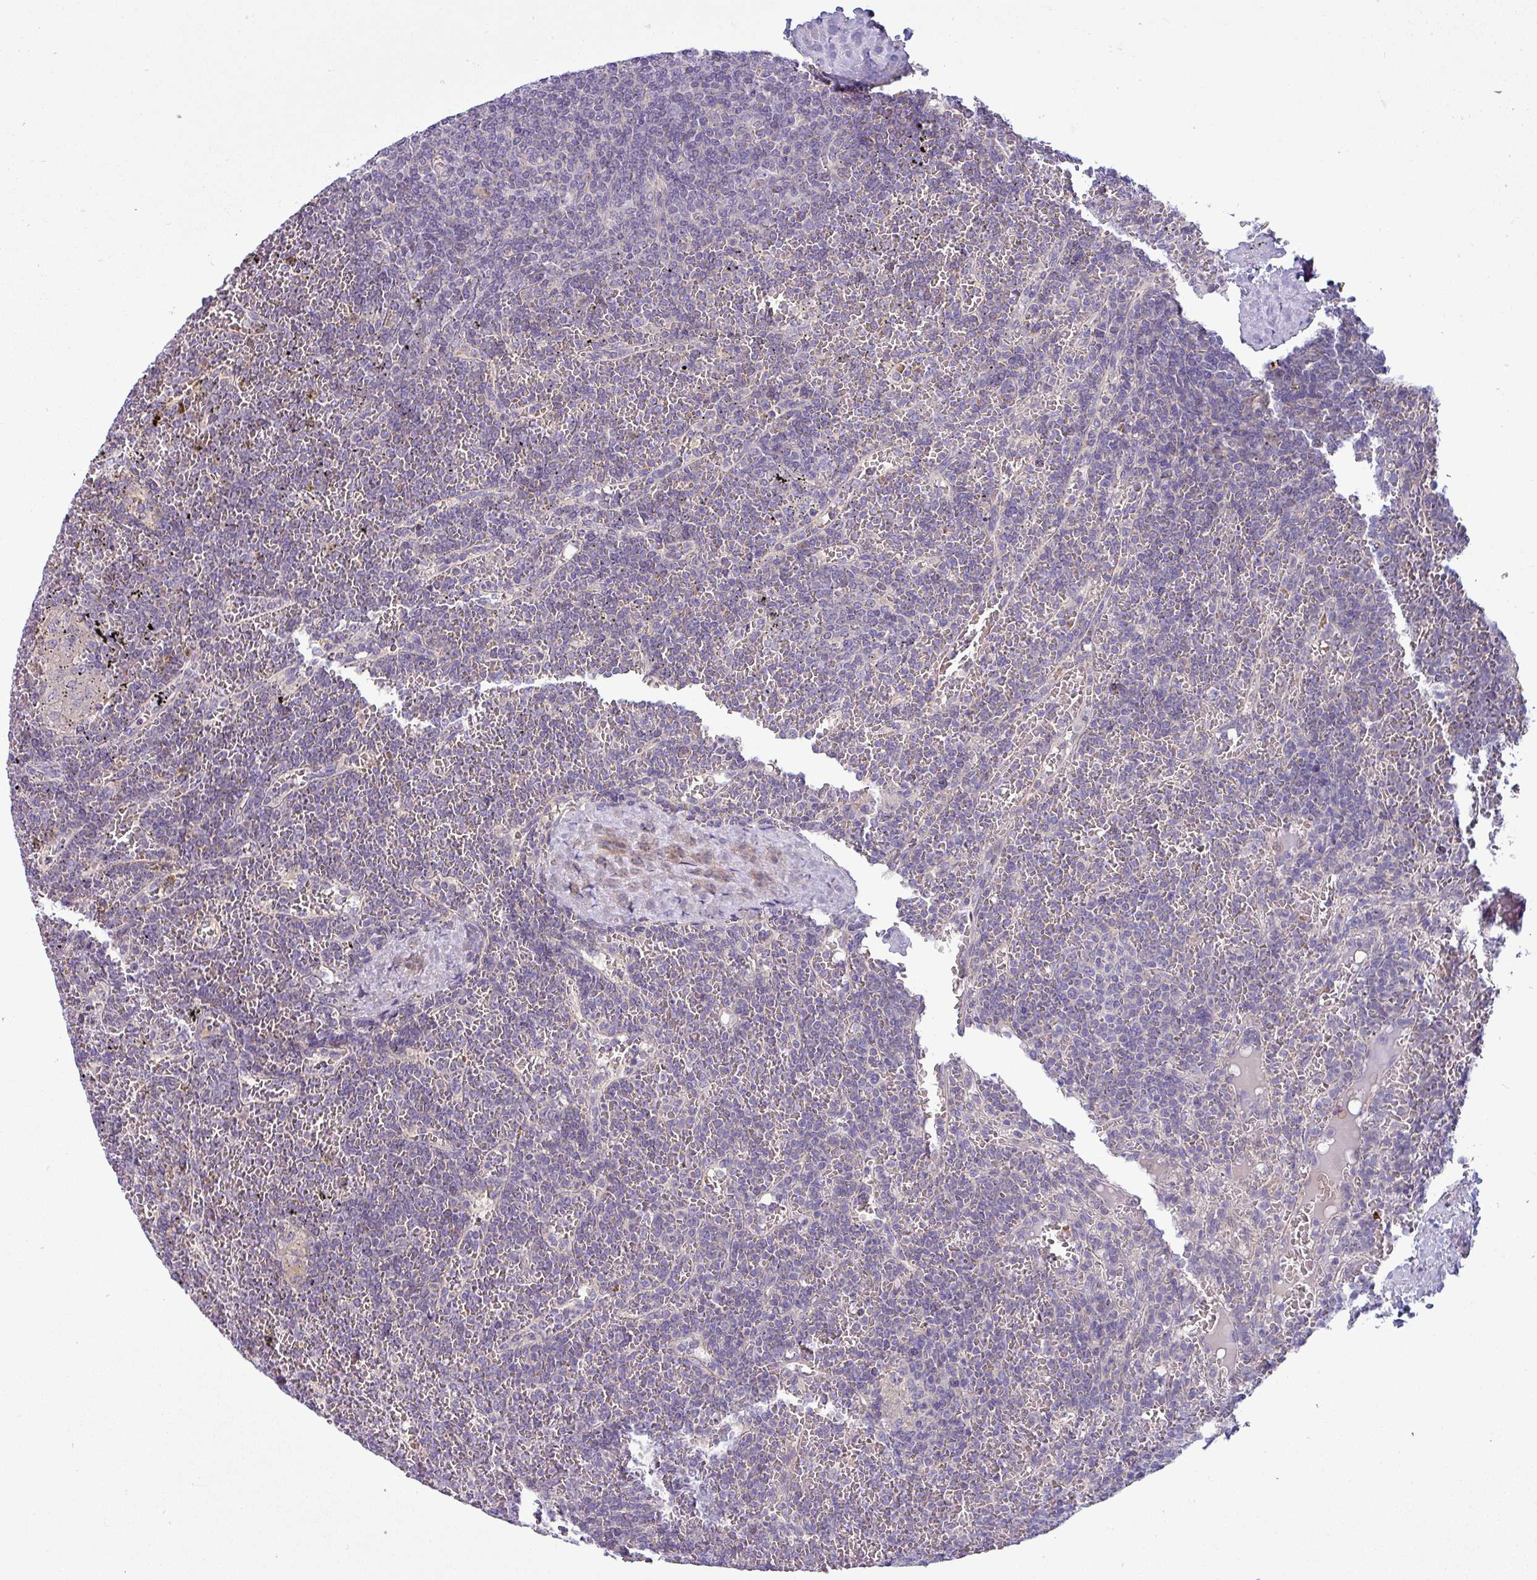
{"staining": {"intensity": "negative", "quantity": "none", "location": "none"}, "tissue": "lymphoma", "cell_type": "Tumor cells", "image_type": "cancer", "snomed": [{"axis": "morphology", "description": "Malignant lymphoma, non-Hodgkin's type, Low grade"}, {"axis": "topography", "description": "Spleen"}], "caption": "Immunohistochemical staining of human malignant lymphoma, non-Hodgkin's type (low-grade) exhibits no significant staining in tumor cells.", "gene": "ACAP3", "patient": {"sex": "female", "age": 19}}